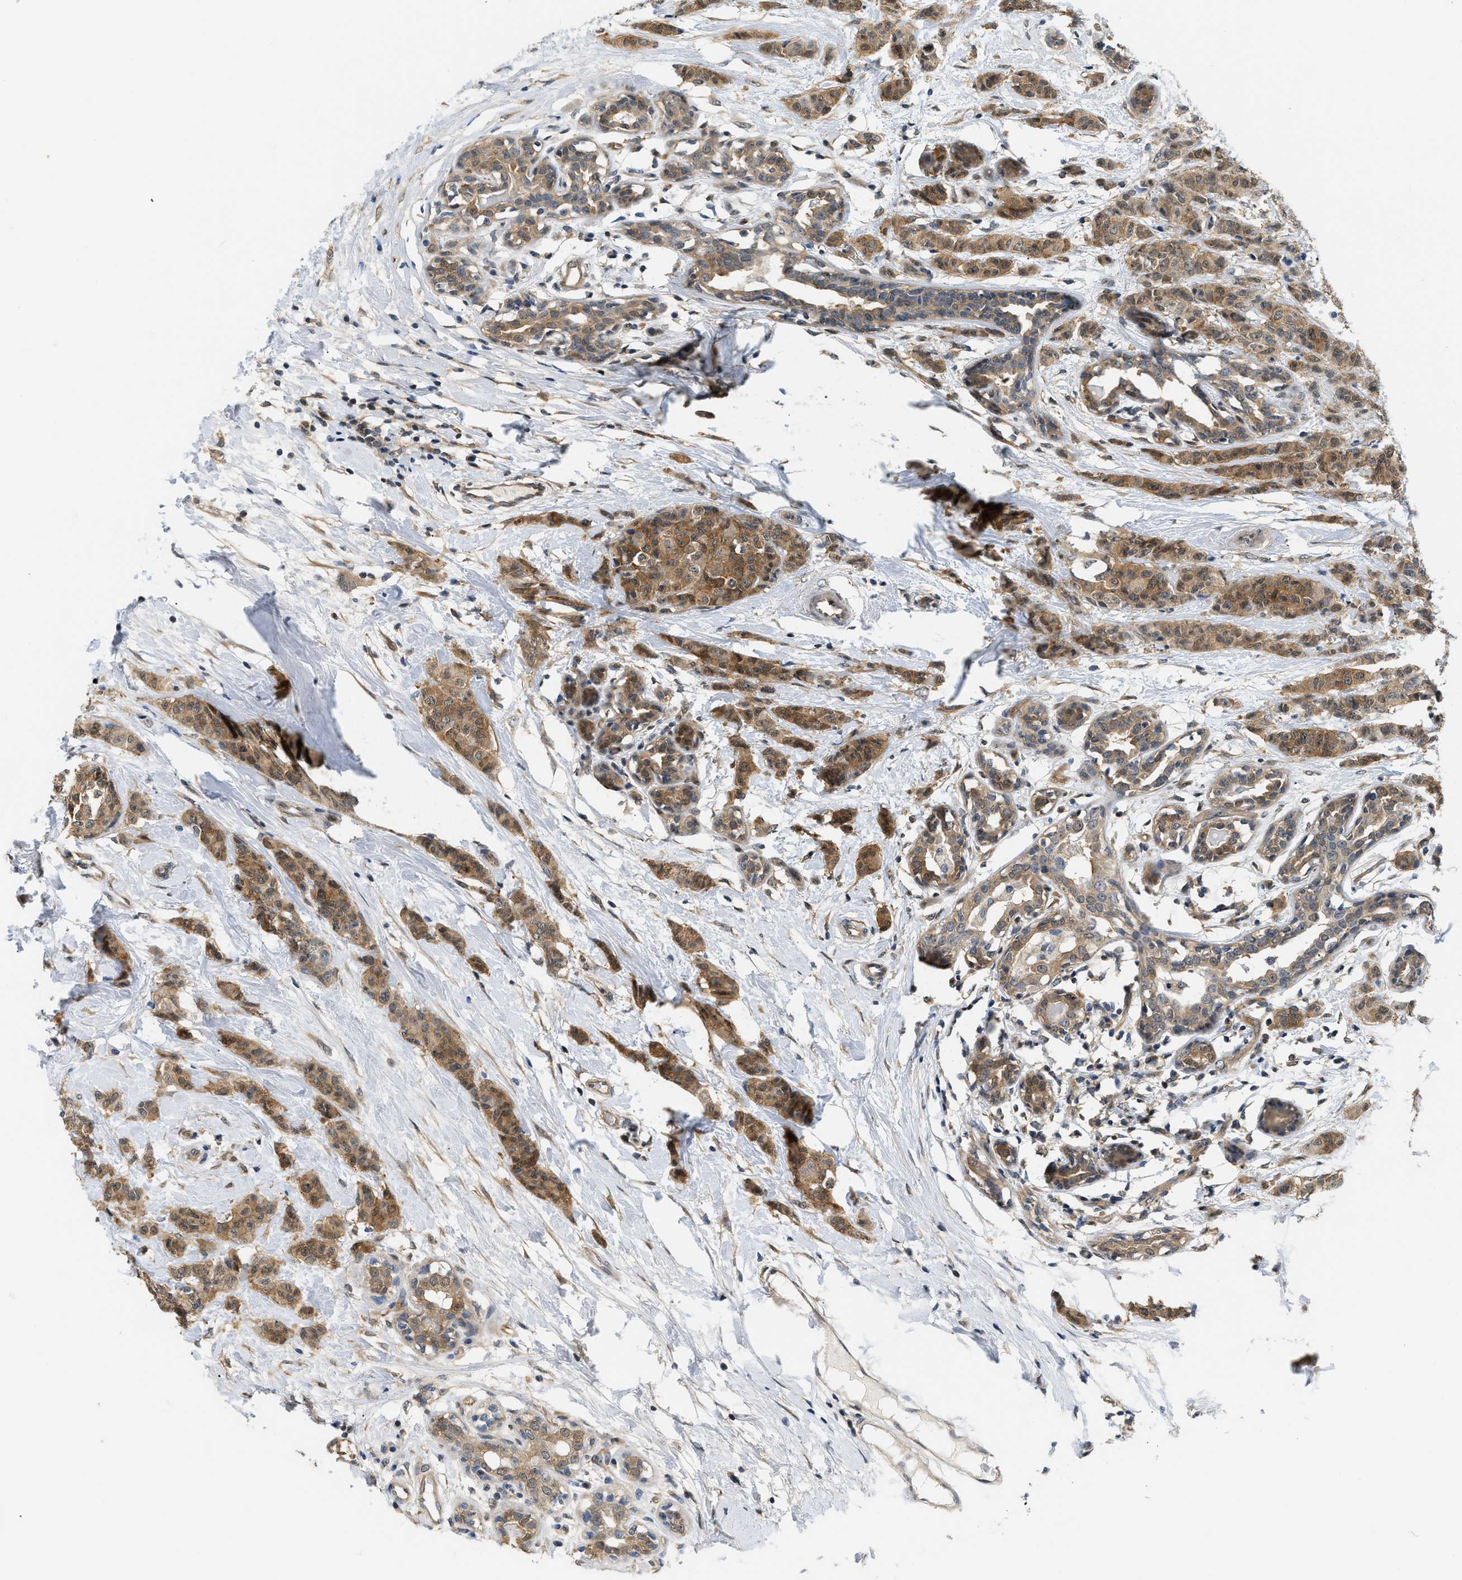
{"staining": {"intensity": "moderate", "quantity": ">75%", "location": "cytoplasmic/membranous,nuclear"}, "tissue": "breast cancer", "cell_type": "Tumor cells", "image_type": "cancer", "snomed": [{"axis": "morphology", "description": "Normal tissue, NOS"}, {"axis": "morphology", "description": "Duct carcinoma"}, {"axis": "topography", "description": "Breast"}], "caption": "Breast cancer stained with immunohistochemistry displays moderate cytoplasmic/membranous and nuclear expression in about >75% of tumor cells.", "gene": "EIF4EBP2", "patient": {"sex": "female", "age": 40}}